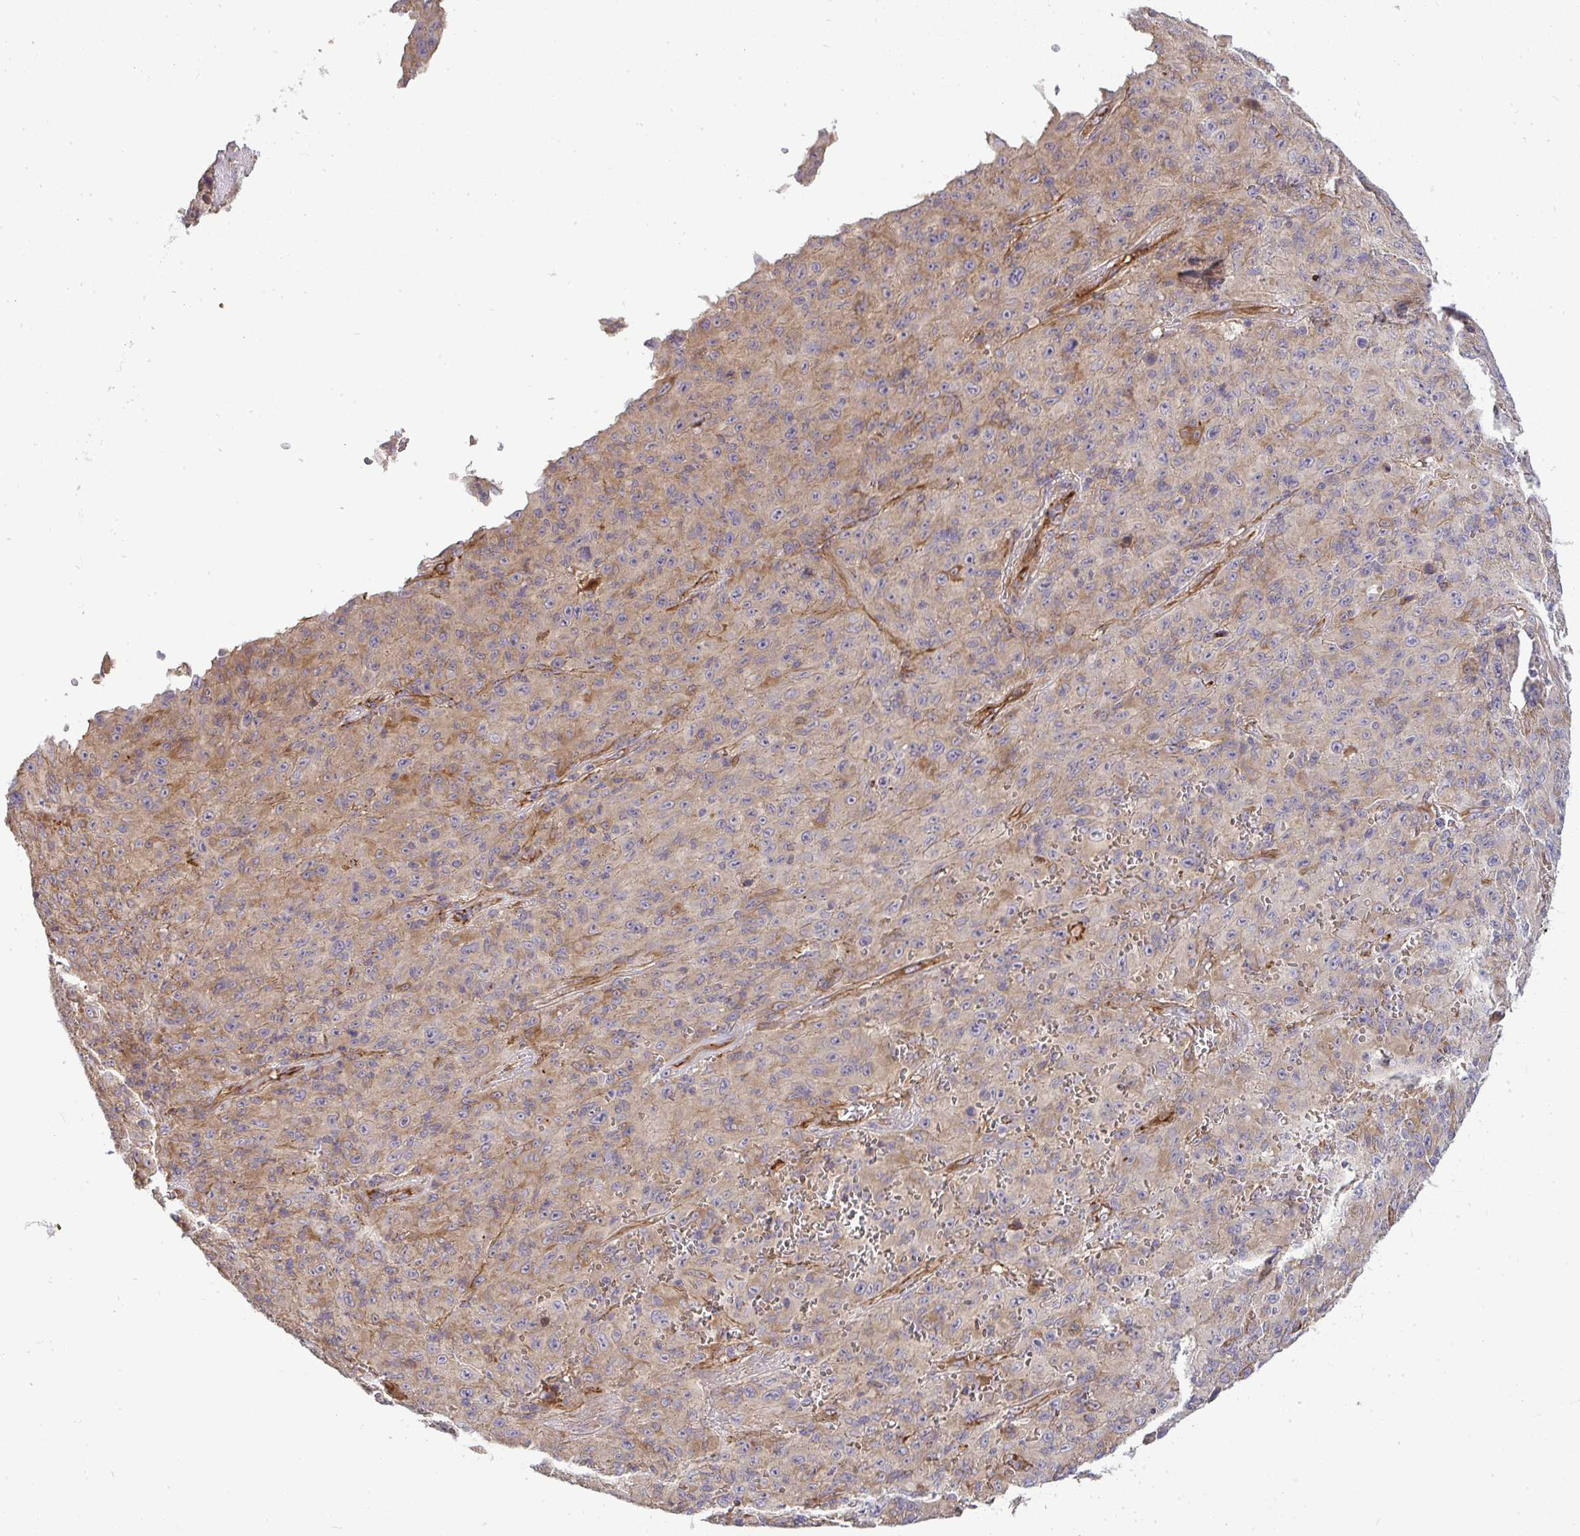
{"staining": {"intensity": "weak", "quantity": "<25%", "location": "cytoplasmic/membranous"}, "tissue": "melanoma", "cell_type": "Tumor cells", "image_type": "cancer", "snomed": [{"axis": "morphology", "description": "Malignant melanoma, NOS"}, {"axis": "topography", "description": "Skin"}], "caption": "Immunohistochemistry of human malignant melanoma shows no positivity in tumor cells.", "gene": "B4GALT6", "patient": {"sex": "male", "age": 46}}